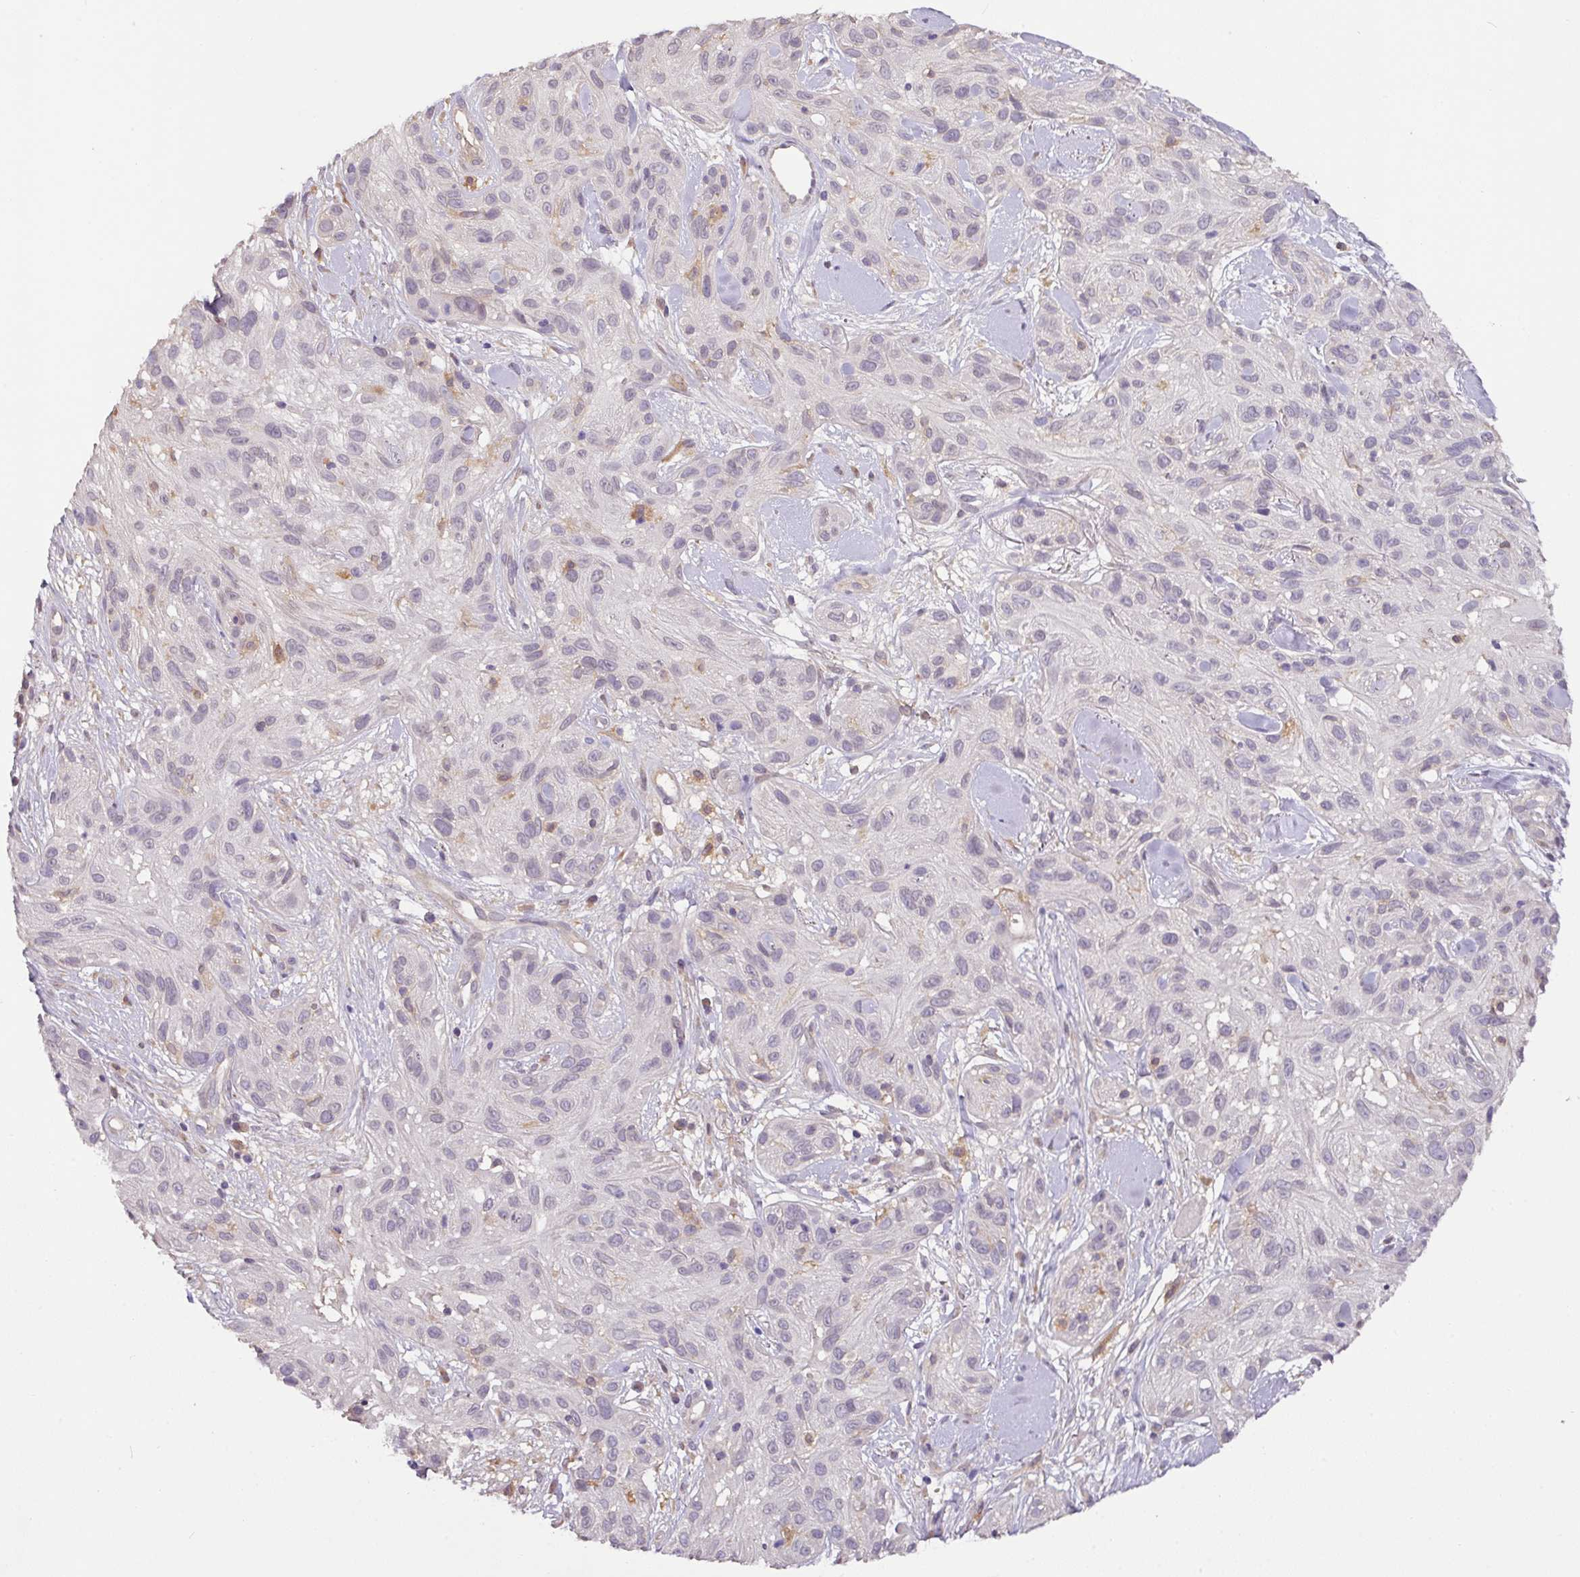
{"staining": {"intensity": "negative", "quantity": "none", "location": "none"}, "tissue": "skin cancer", "cell_type": "Tumor cells", "image_type": "cancer", "snomed": [{"axis": "morphology", "description": "Squamous cell carcinoma, NOS"}, {"axis": "topography", "description": "Skin"}], "caption": "Tumor cells show no significant positivity in skin cancer.", "gene": "GCNT7", "patient": {"sex": "male", "age": 82}}